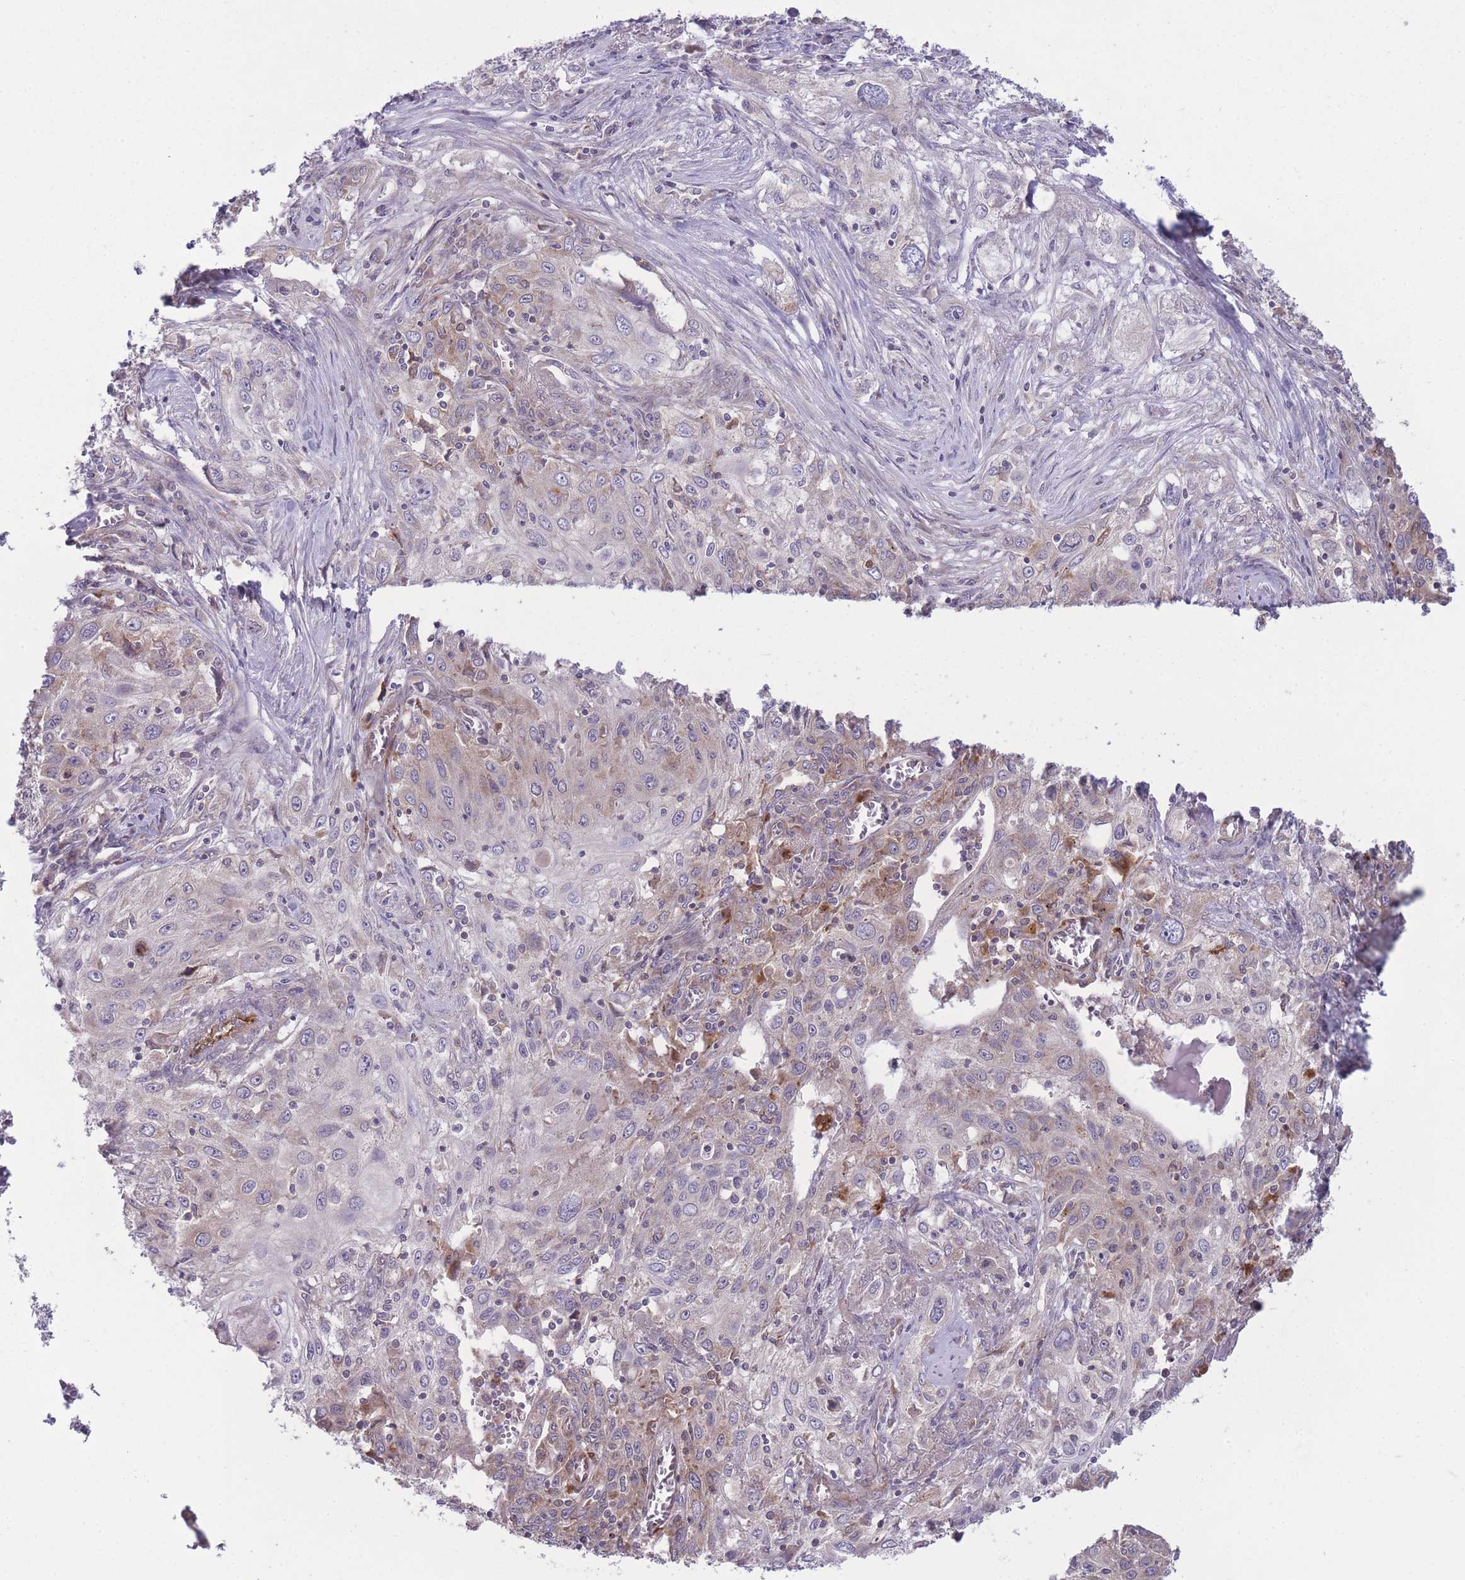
{"staining": {"intensity": "weak", "quantity": "<25%", "location": "cytoplasmic/membranous"}, "tissue": "lung cancer", "cell_type": "Tumor cells", "image_type": "cancer", "snomed": [{"axis": "morphology", "description": "Squamous cell carcinoma, NOS"}, {"axis": "topography", "description": "Lung"}], "caption": "Immunohistochemistry histopathology image of human lung cancer stained for a protein (brown), which displays no staining in tumor cells.", "gene": "CCT6B", "patient": {"sex": "female", "age": 69}}